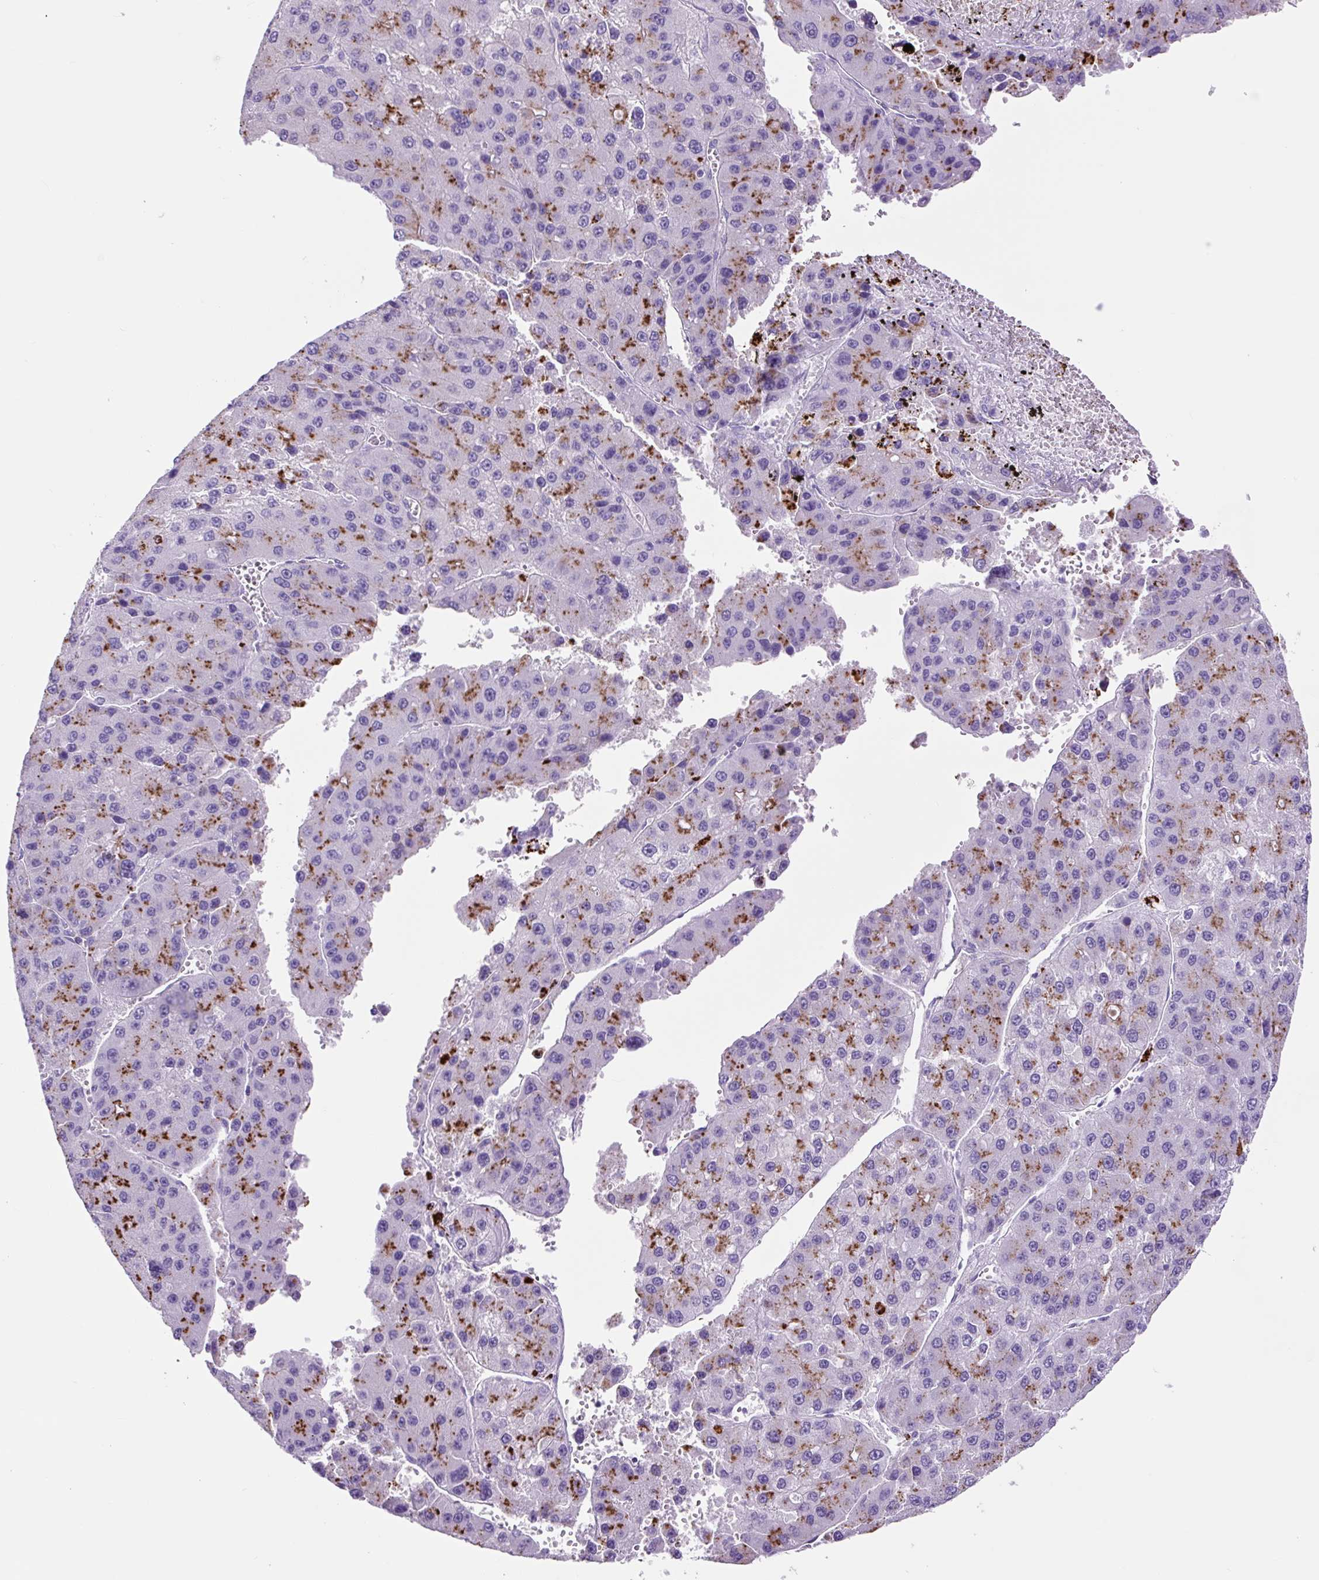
{"staining": {"intensity": "moderate", "quantity": "25%-75%", "location": "cytoplasmic/membranous"}, "tissue": "liver cancer", "cell_type": "Tumor cells", "image_type": "cancer", "snomed": [{"axis": "morphology", "description": "Carcinoma, Hepatocellular, NOS"}, {"axis": "topography", "description": "Liver"}], "caption": "A brown stain highlights moderate cytoplasmic/membranous staining of a protein in human liver cancer tumor cells.", "gene": "LCN10", "patient": {"sex": "female", "age": 73}}